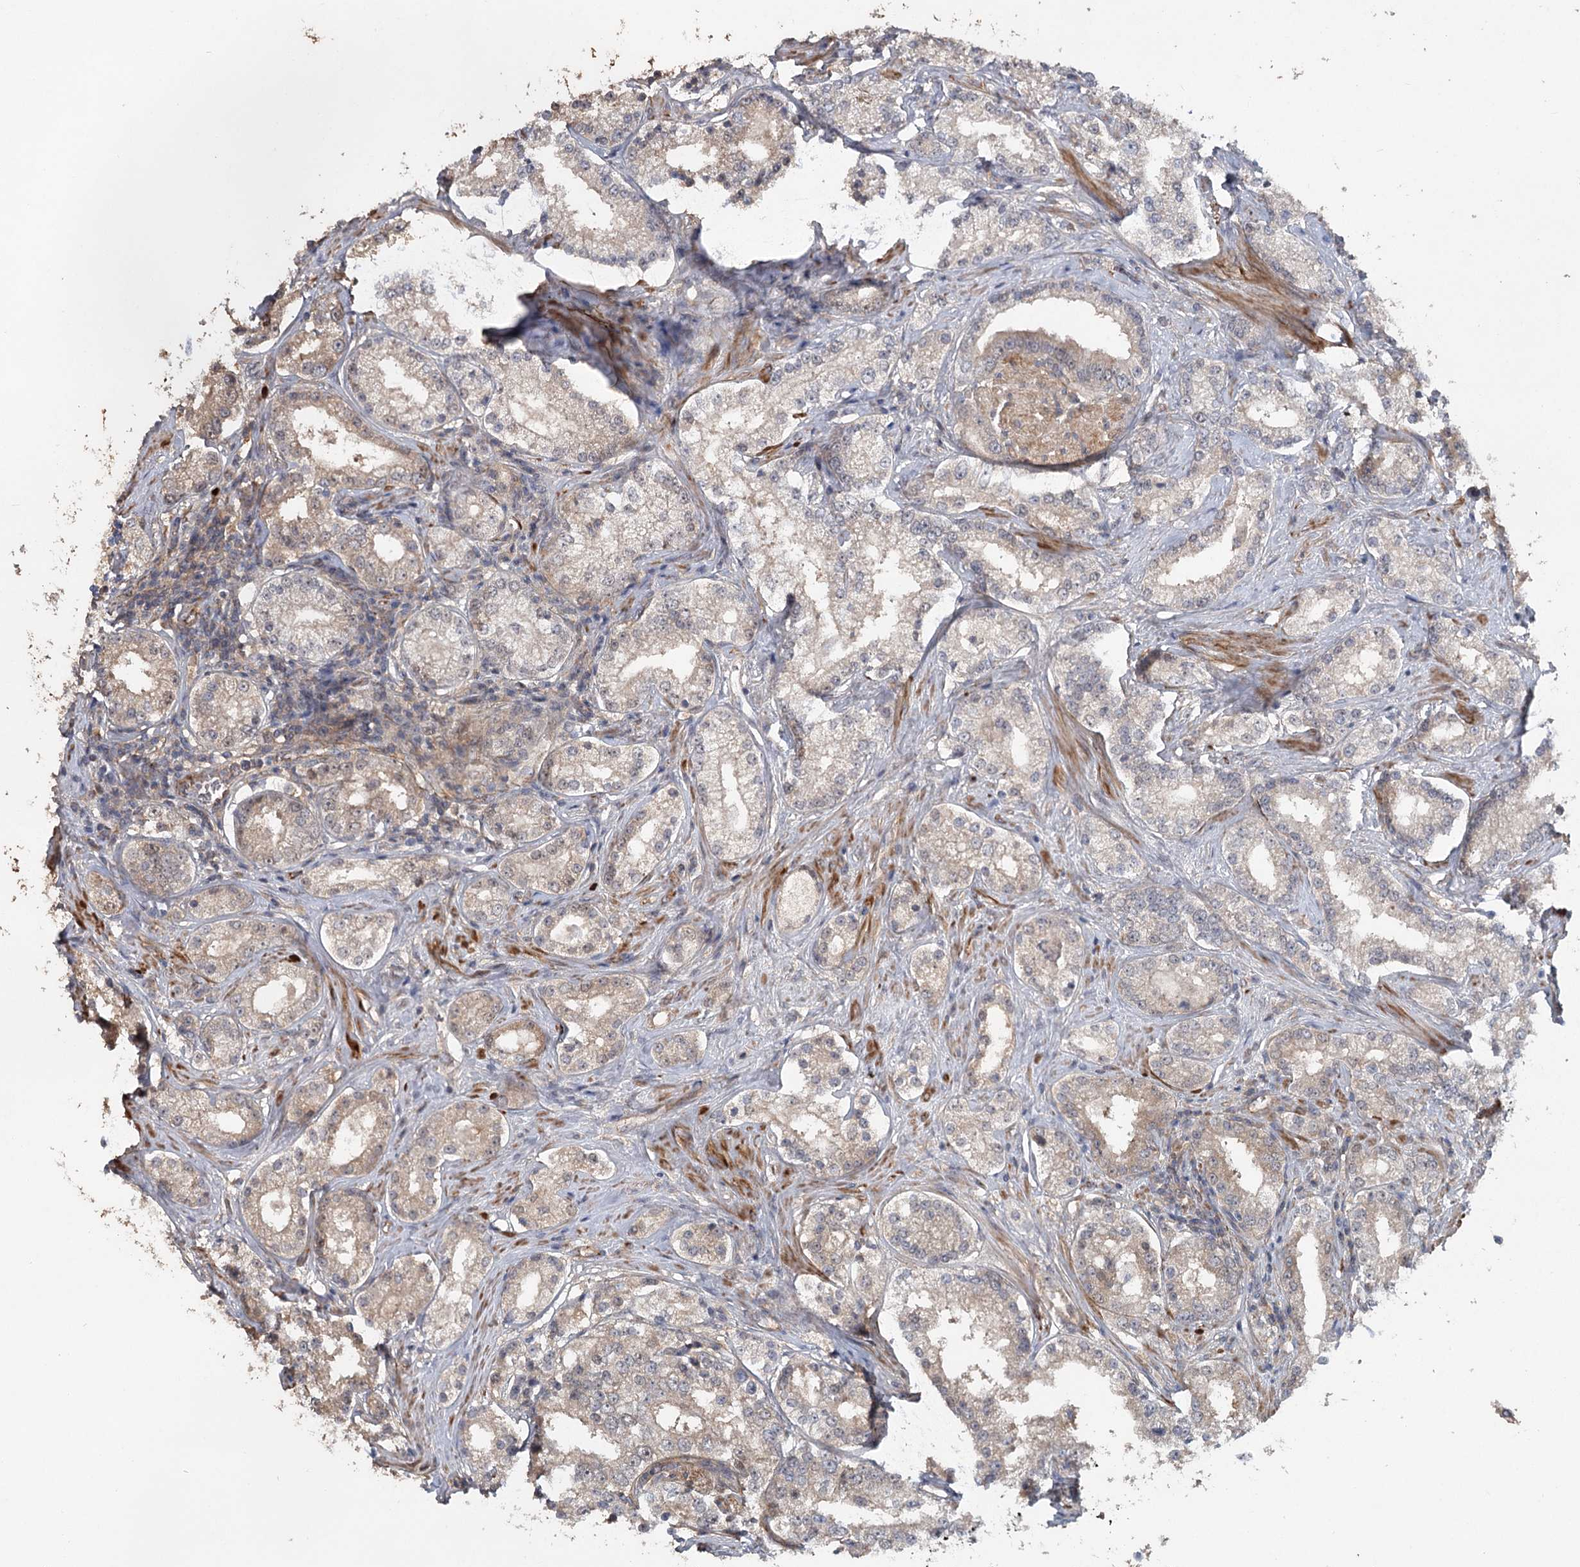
{"staining": {"intensity": "weak", "quantity": "25%-75%", "location": "cytoplasmic/membranous"}, "tissue": "prostate cancer", "cell_type": "Tumor cells", "image_type": "cancer", "snomed": [{"axis": "morphology", "description": "Normal tissue, NOS"}, {"axis": "morphology", "description": "Adenocarcinoma, High grade"}, {"axis": "topography", "description": "Prostate"}], "caption": "The micrograph shows a brown stain indicating the presence of a protein in the cytoplasmic/membranous of tumor cells in prostate cancer (high-grade adenocarcinoma). Nuclei are stained in blue.", "gene": "MAP3K13", "patient": {"sex": "male", "age": 83}}